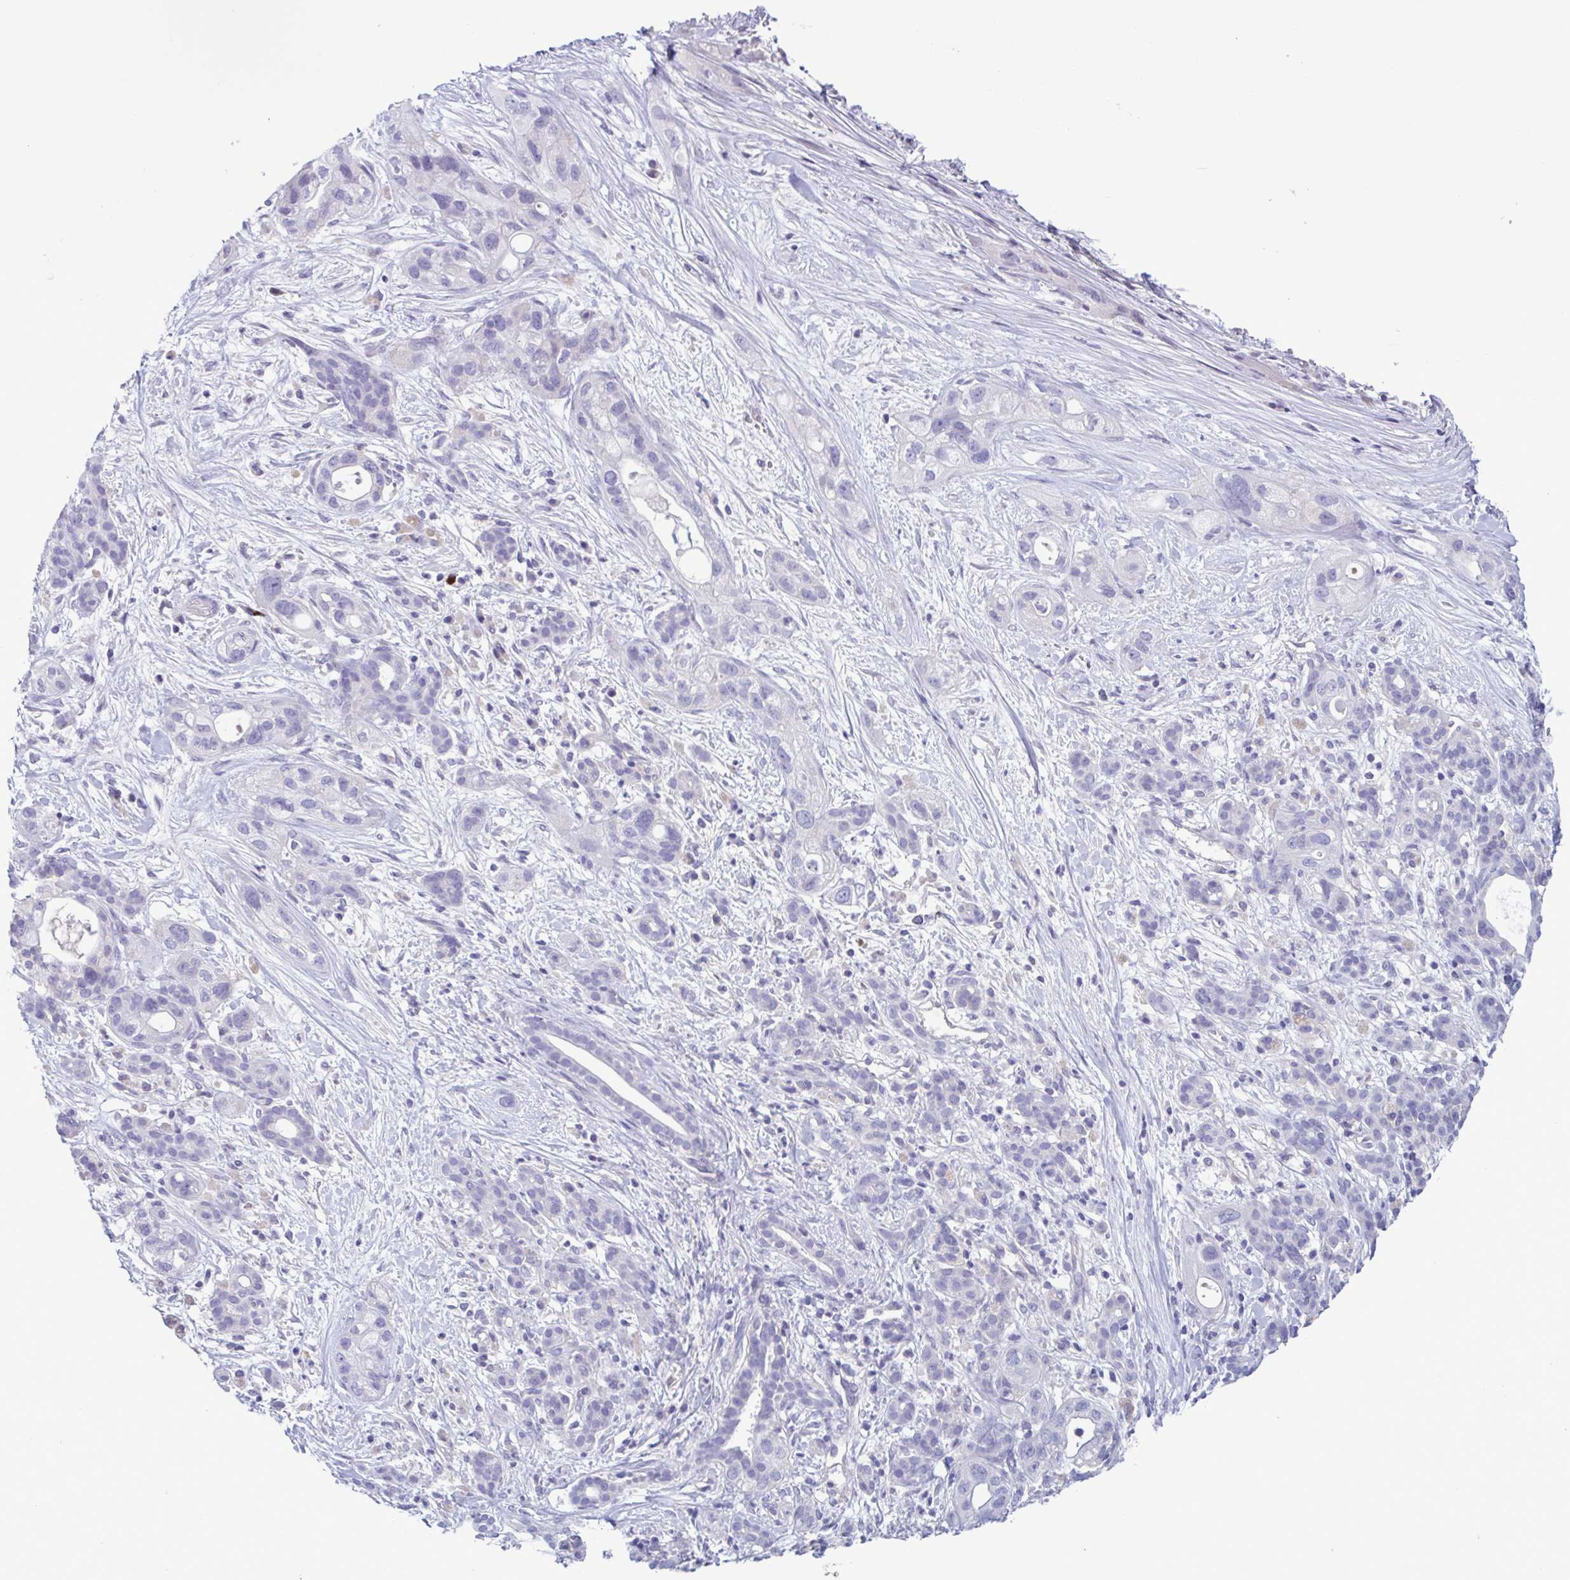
{"staining": {"intensity": "negative", "quantity": "none", "location": "none"}, "tissue": "pancreatic cancer", "cell_type": "Tumor cells", "image_type": "cancer", "snomed": [{"axis": "morphology", "description": "Adenocarcinoma, NOS"}, {"axis": "topography", "description": "Pancreas"}], "caption": "Immunohistochemistry of pancreatic cancer (adenocarcinoma) shows no staining in tumor cells.", "gene": "INAFM1", "patient": {"sex": "male", "age": 44}}